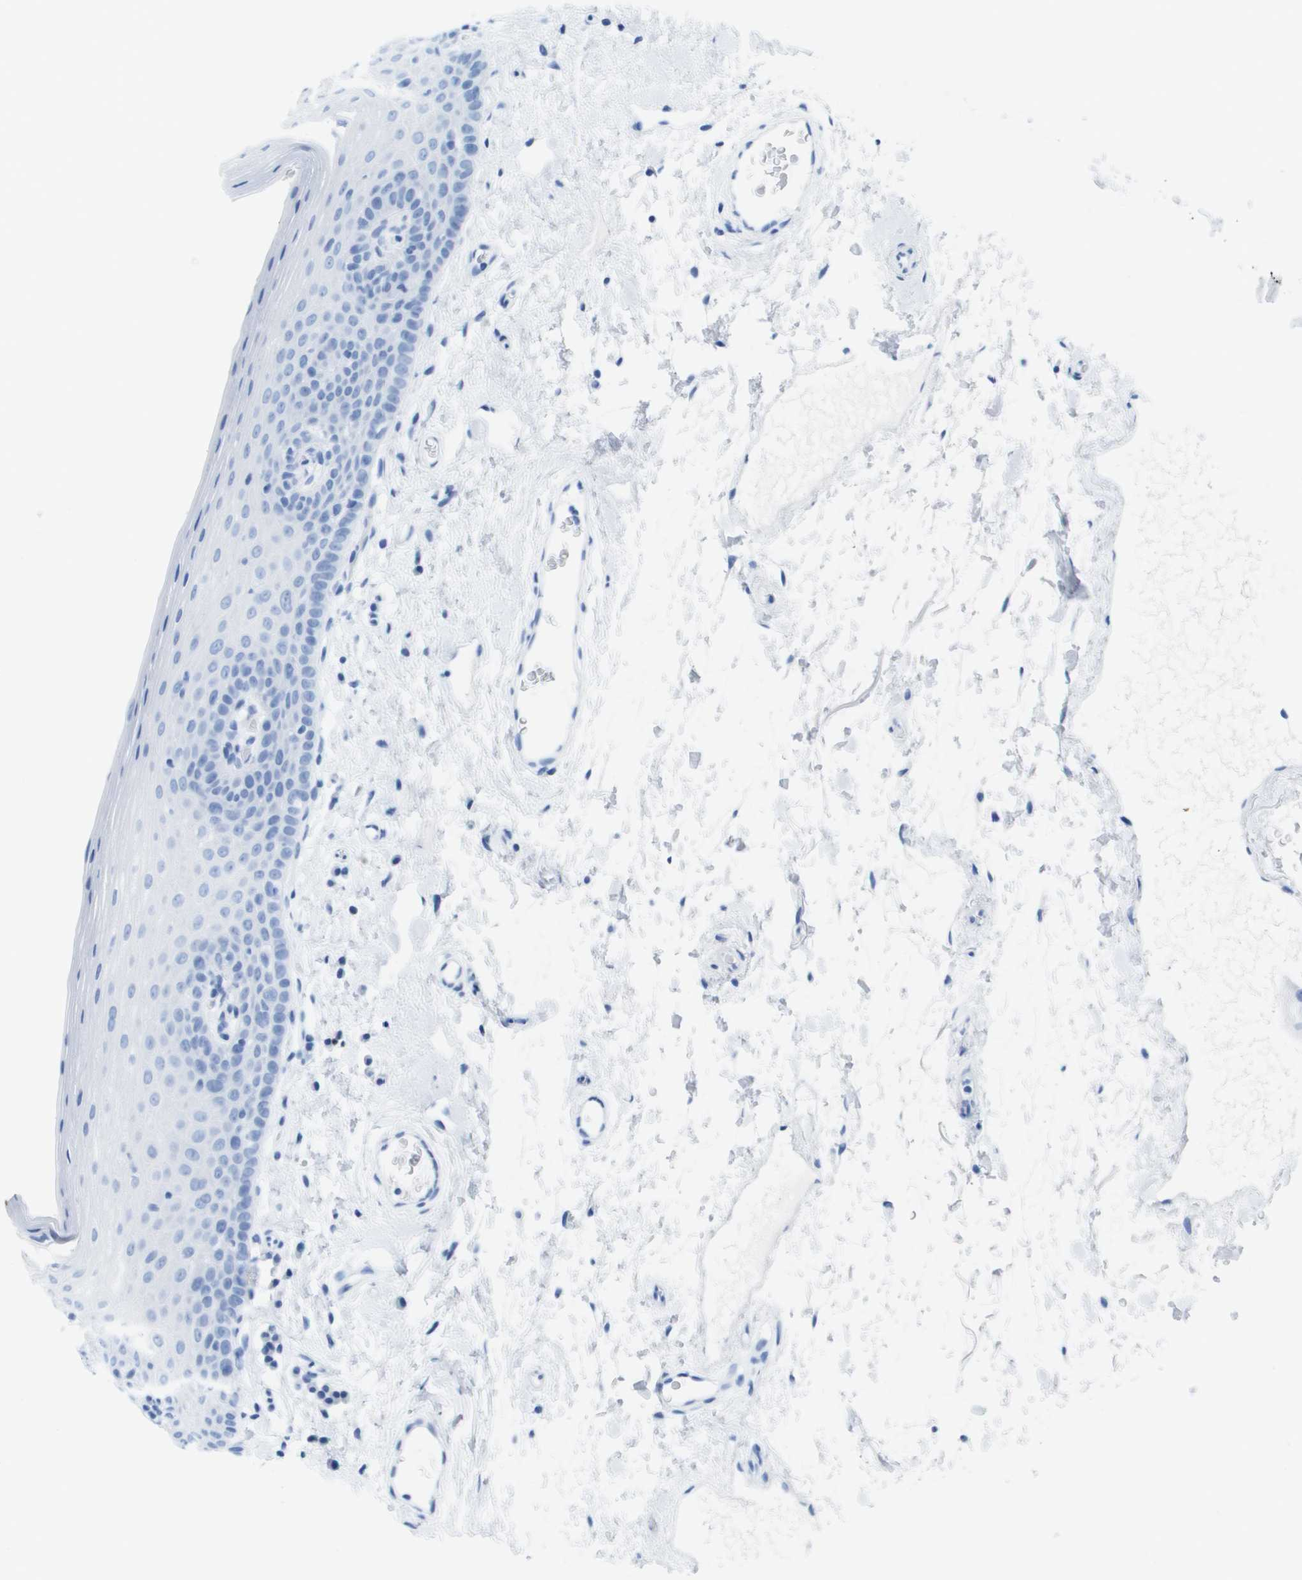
{"staining": {"intensity": "negative", "quantity": "none", "location": "none"}, "tissue": "oral mucosa", "cell_type": "Squamous epithelial cells", "image_type": "normal", "snomed": [{"axis": "morphology", "description": "Normal tissue, NOS"}, {"axis": "topography", "description": "Oral tissue"}], "caption": "A photomicrograph of oral mucosa stained for a protein displays no brown staining in squamous epithelial cells. (DAB immunohistochemistry (IHC) with hematoxylin counter stain).", "gene": "KCNA3", "patient": {"sex": "male", "age": 66}}